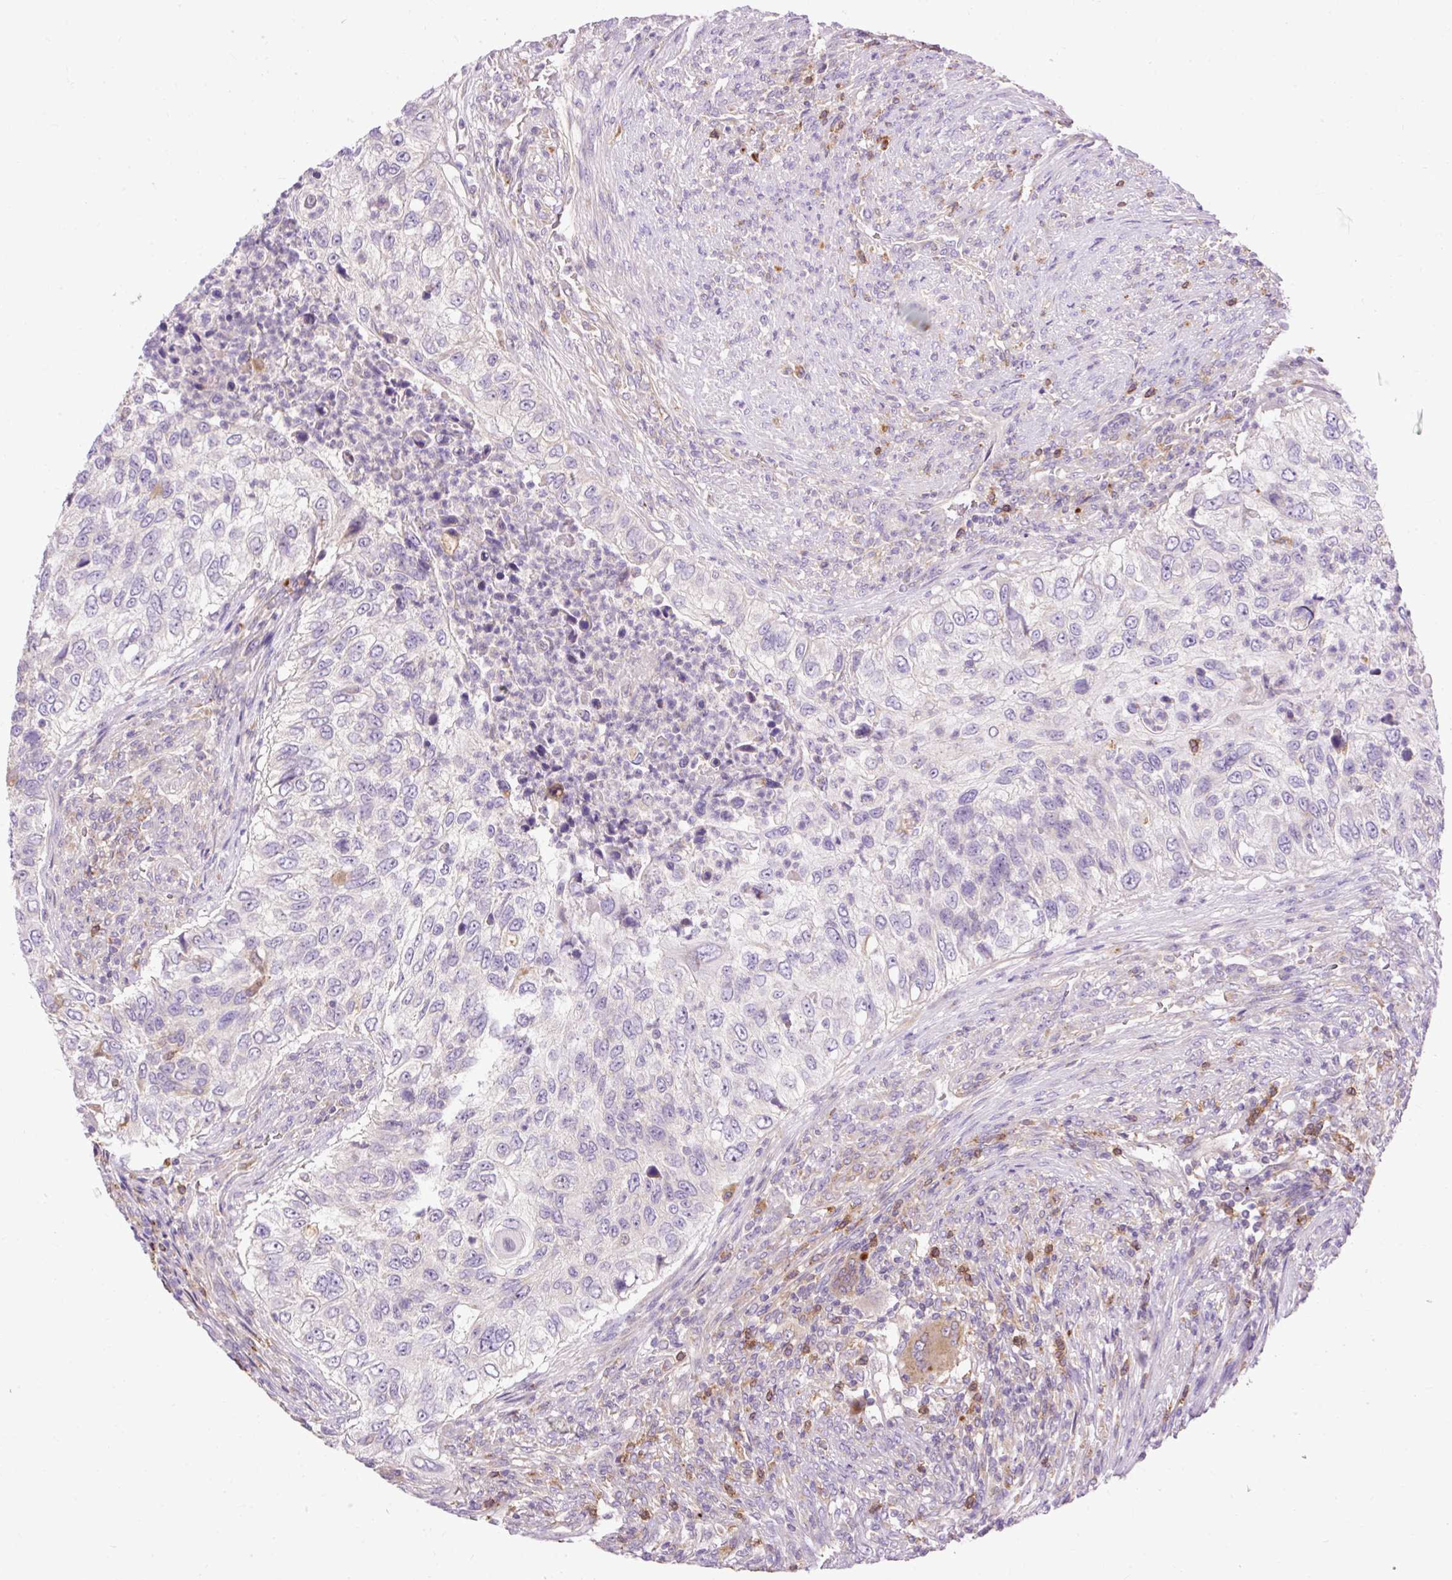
{"staining": {"intensity": "negative", "quantity": "none", "location": "none"}, "tissue": "urothelial cancer", "cell_type": "Tumor cells", "image_type": "cancer", "snomed": [{"axis": "morphology", "description": "Urothelial carcinoma, High grade"}, {"axis": "topography", "description": "Urinary bladder"}], "caption": "This is an immunohistochemistry (IHC) micrograph of urothelial cancer. There is no staining in tumor cells.", "gene": "HEXB", "patient": {"sex": "female", "age": 60}}